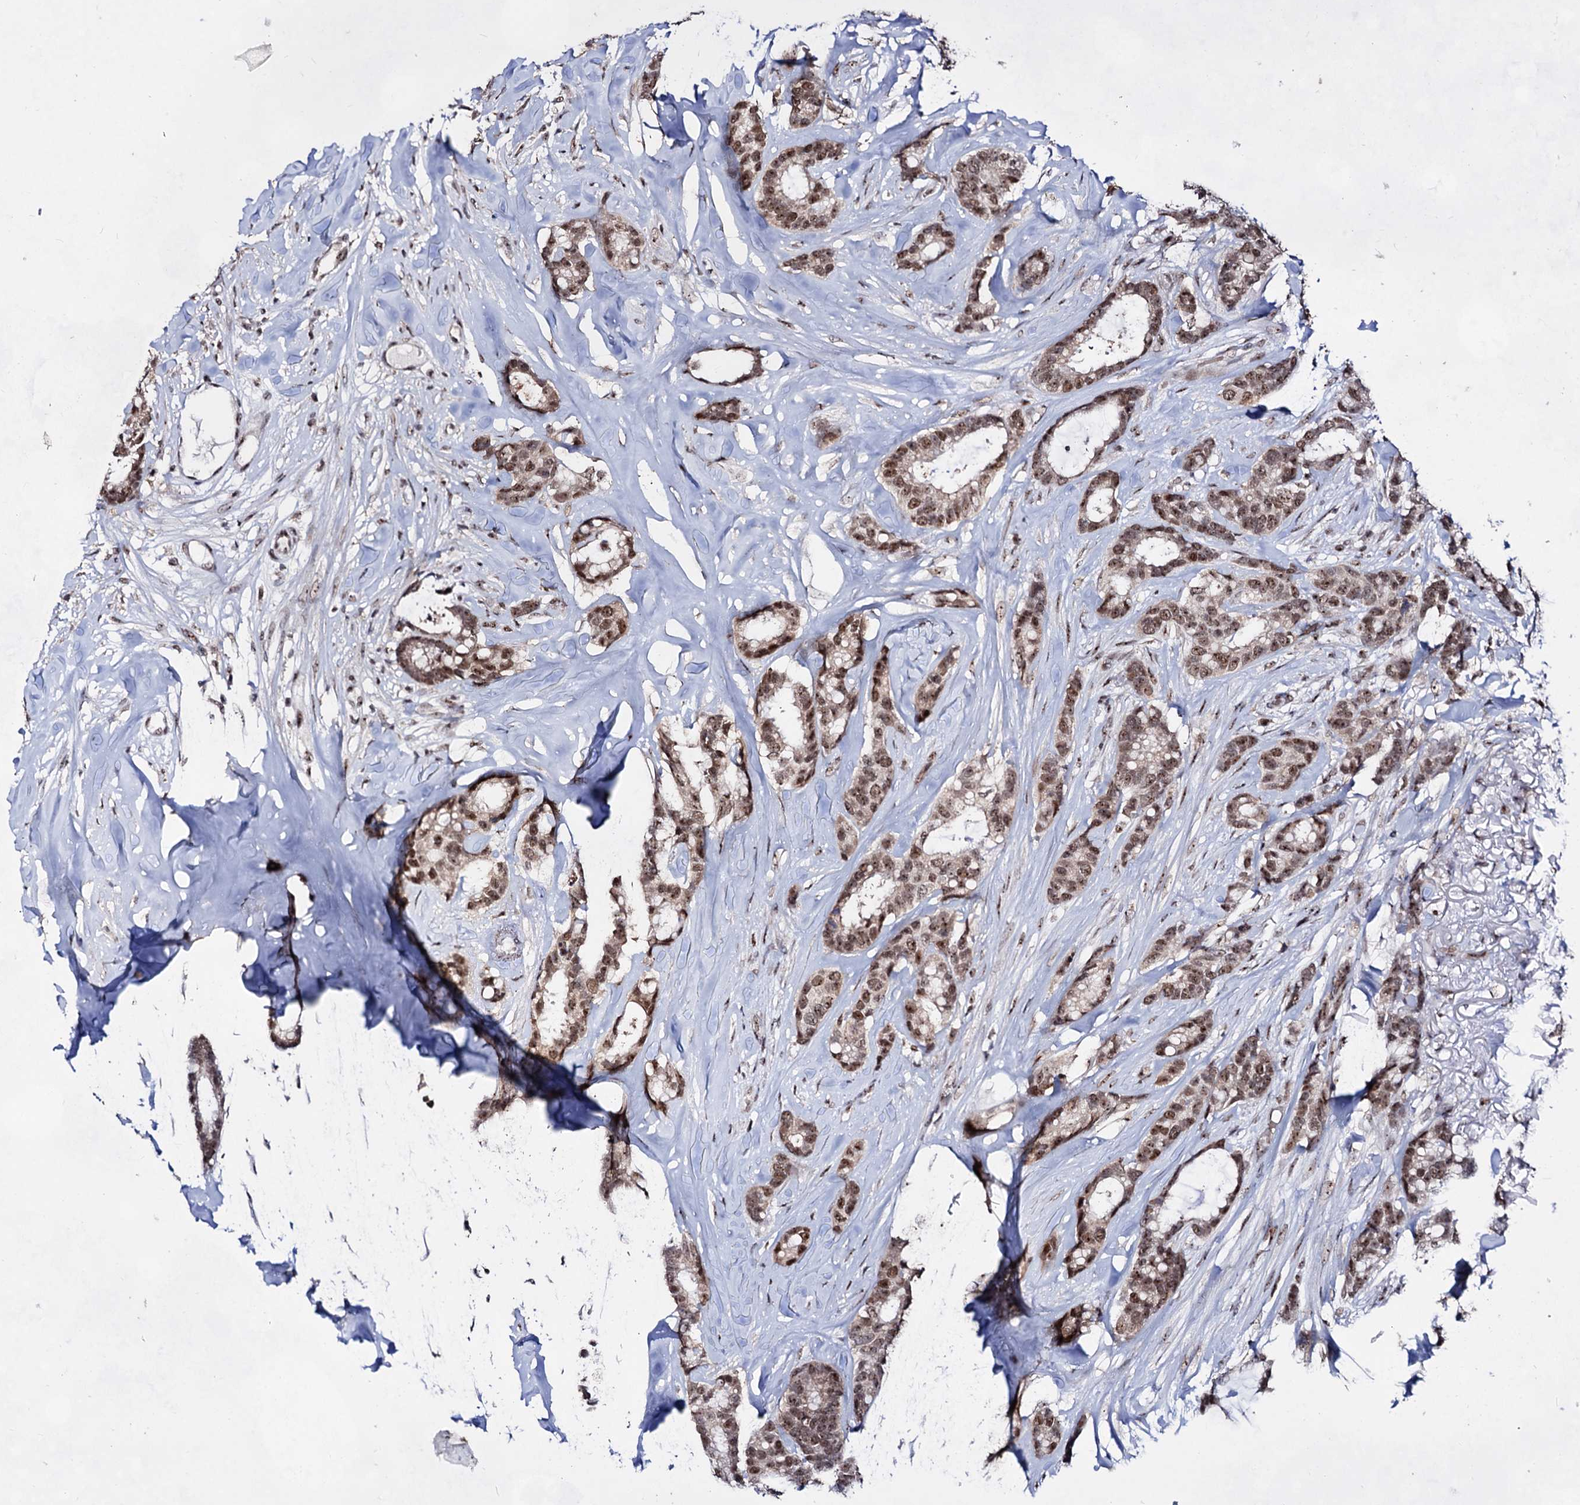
{"staining": {"intensity": "moderate", "quantity": ">75%", "location": "cytoplasmic/membranous,nuclear"}, "tissue": "breast cancer", "cell_type": "Tumor cells", "image_type": "cancer", "snomed": [{"axis": "morphology", "description": "Duct carcinoma"}, {"axis": "topography", "description": "Breast"}], "caption": "This is an image of immunohistochemistry (IHC) staining of breast cancer (invasive ductal carcinoma), which shows moderate expression in the cytoplasmic/membranous and nuclear of tumor cells.", "gene": "EXOSC10", "patient": {"sex": "female", "age": 87}}